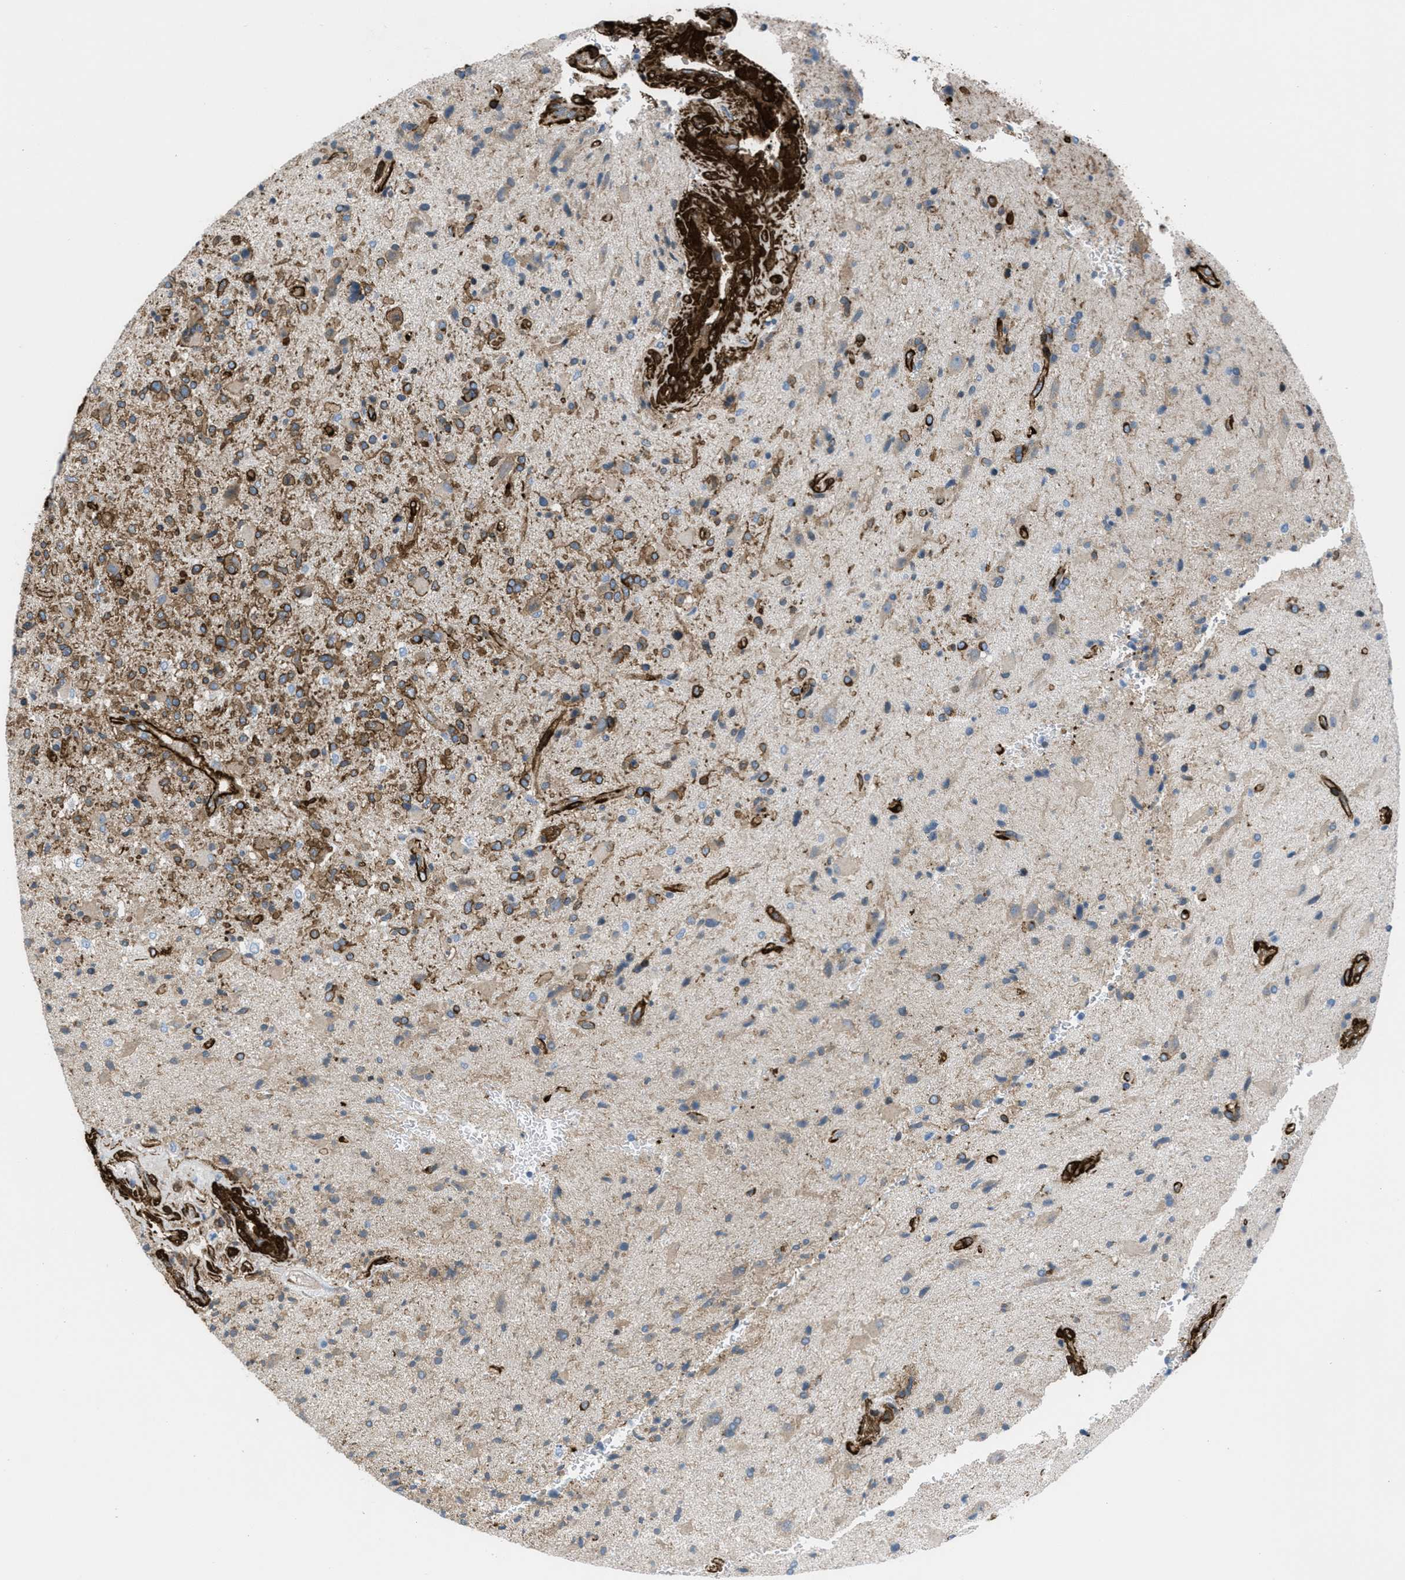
{"staining": {"intensity": "strong", "quantity": "25%-75%", "location": "cytoplasmic/membranous"}, "tissue": "glioma", "cell_type": "Tumor cells", "image_type": "cancer", "snomed": [{"axis": "morphology", "description": "Glioma, malignant, High grade"}, {"axis": "topography", "description": "Brain"}], "caption": "Glioma tissue demonstrates strong cytoplasmic/membranous positivity in about 25%-75% of tumor cells (DAB (3,3'-diaminobenzidine) = brown stain, brightfield microscopy at high magnification).", "gene": "CALD1", "patient": {"sex": "male", "age": 32}}